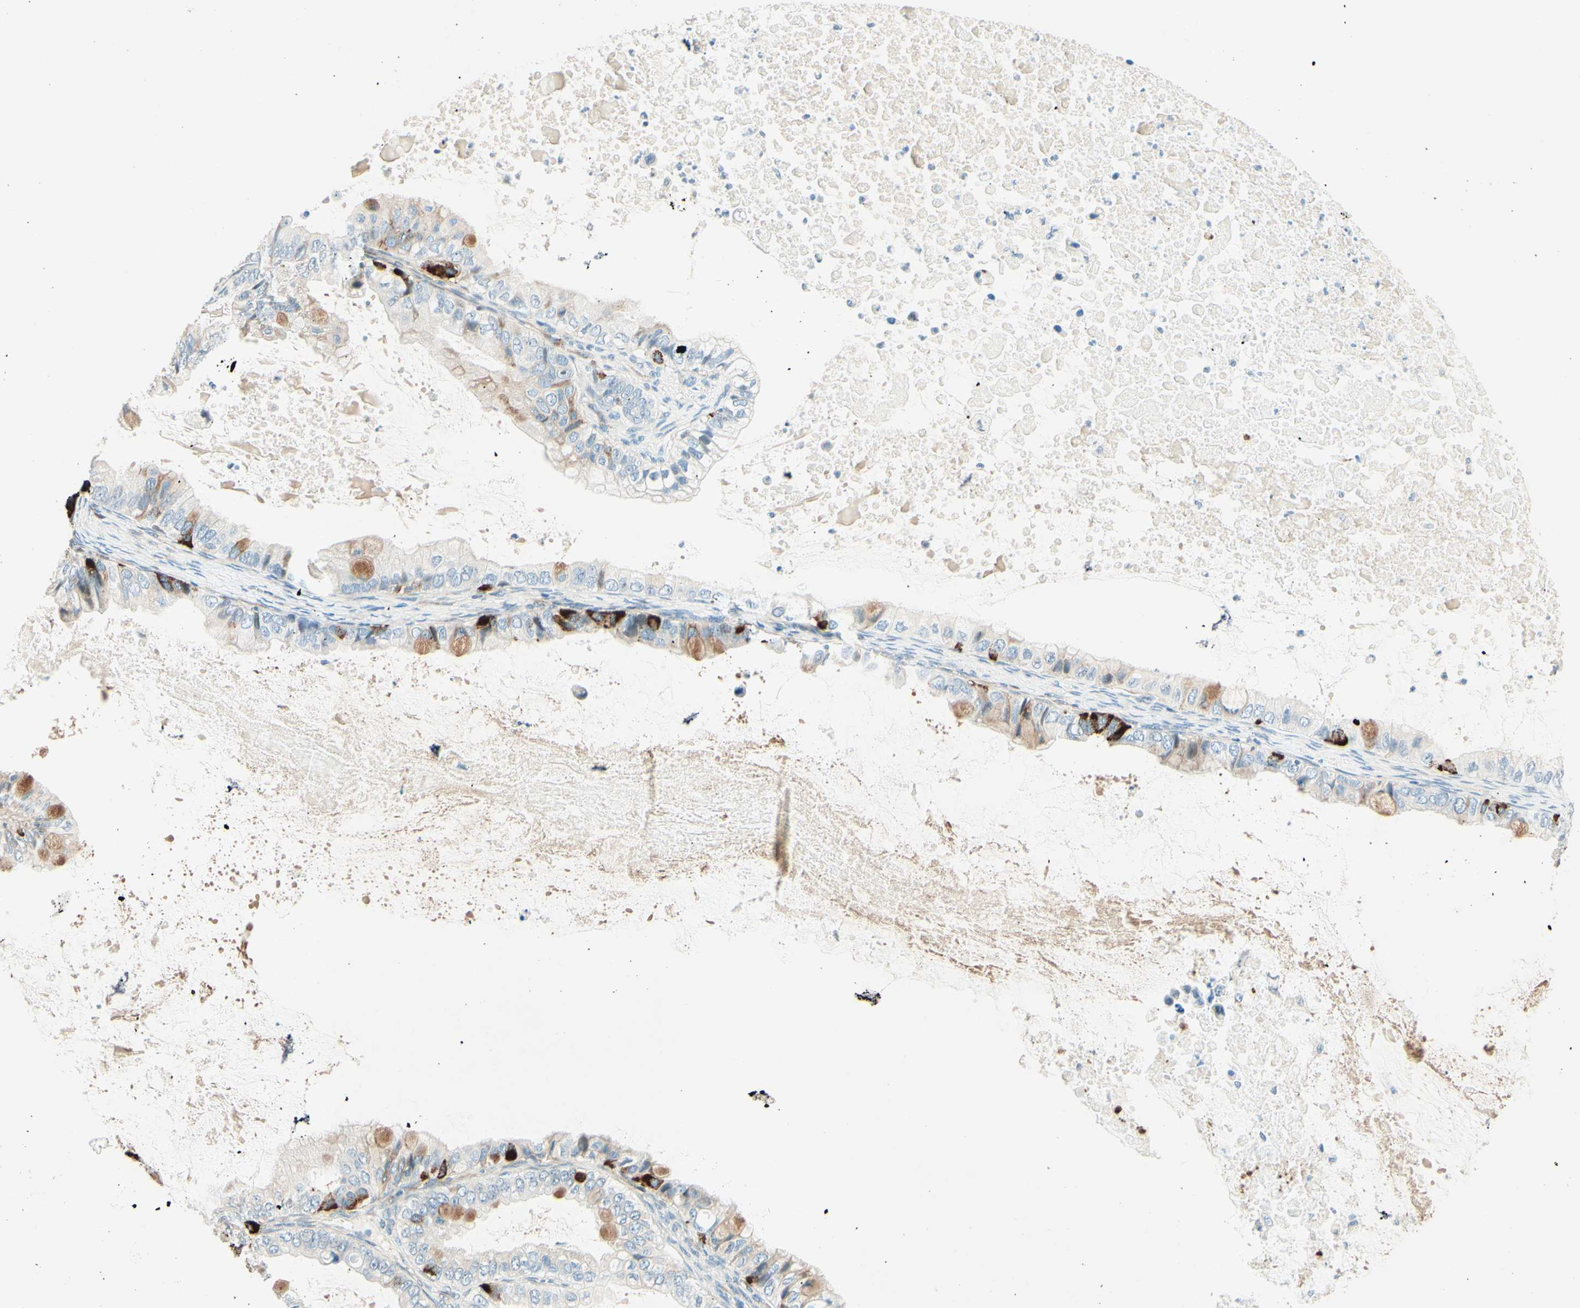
{"staining": {"intensity": "strong", "quantity": "<25%", "location": "cytoplasmic/membranous"}, "tissue": "ovarian cancer", "cell_type": "Tumor cells", "image_type": "cancer", "snomed": [{"axis": "morphology", "description": "Cystadenocarcinoma, mucinous, NOS"}, {"axis": "topography", "description": "Ovary"}], "caption": "Ovarian mucinous cystadenocarcinoma tissue displays strong cytoplasmic/membranous staining in approximately <25% of tumor cells, visualized by immunohistochemistry.", "gene": "TAOK2", "patient": {"sex": "female", "age": 80}}